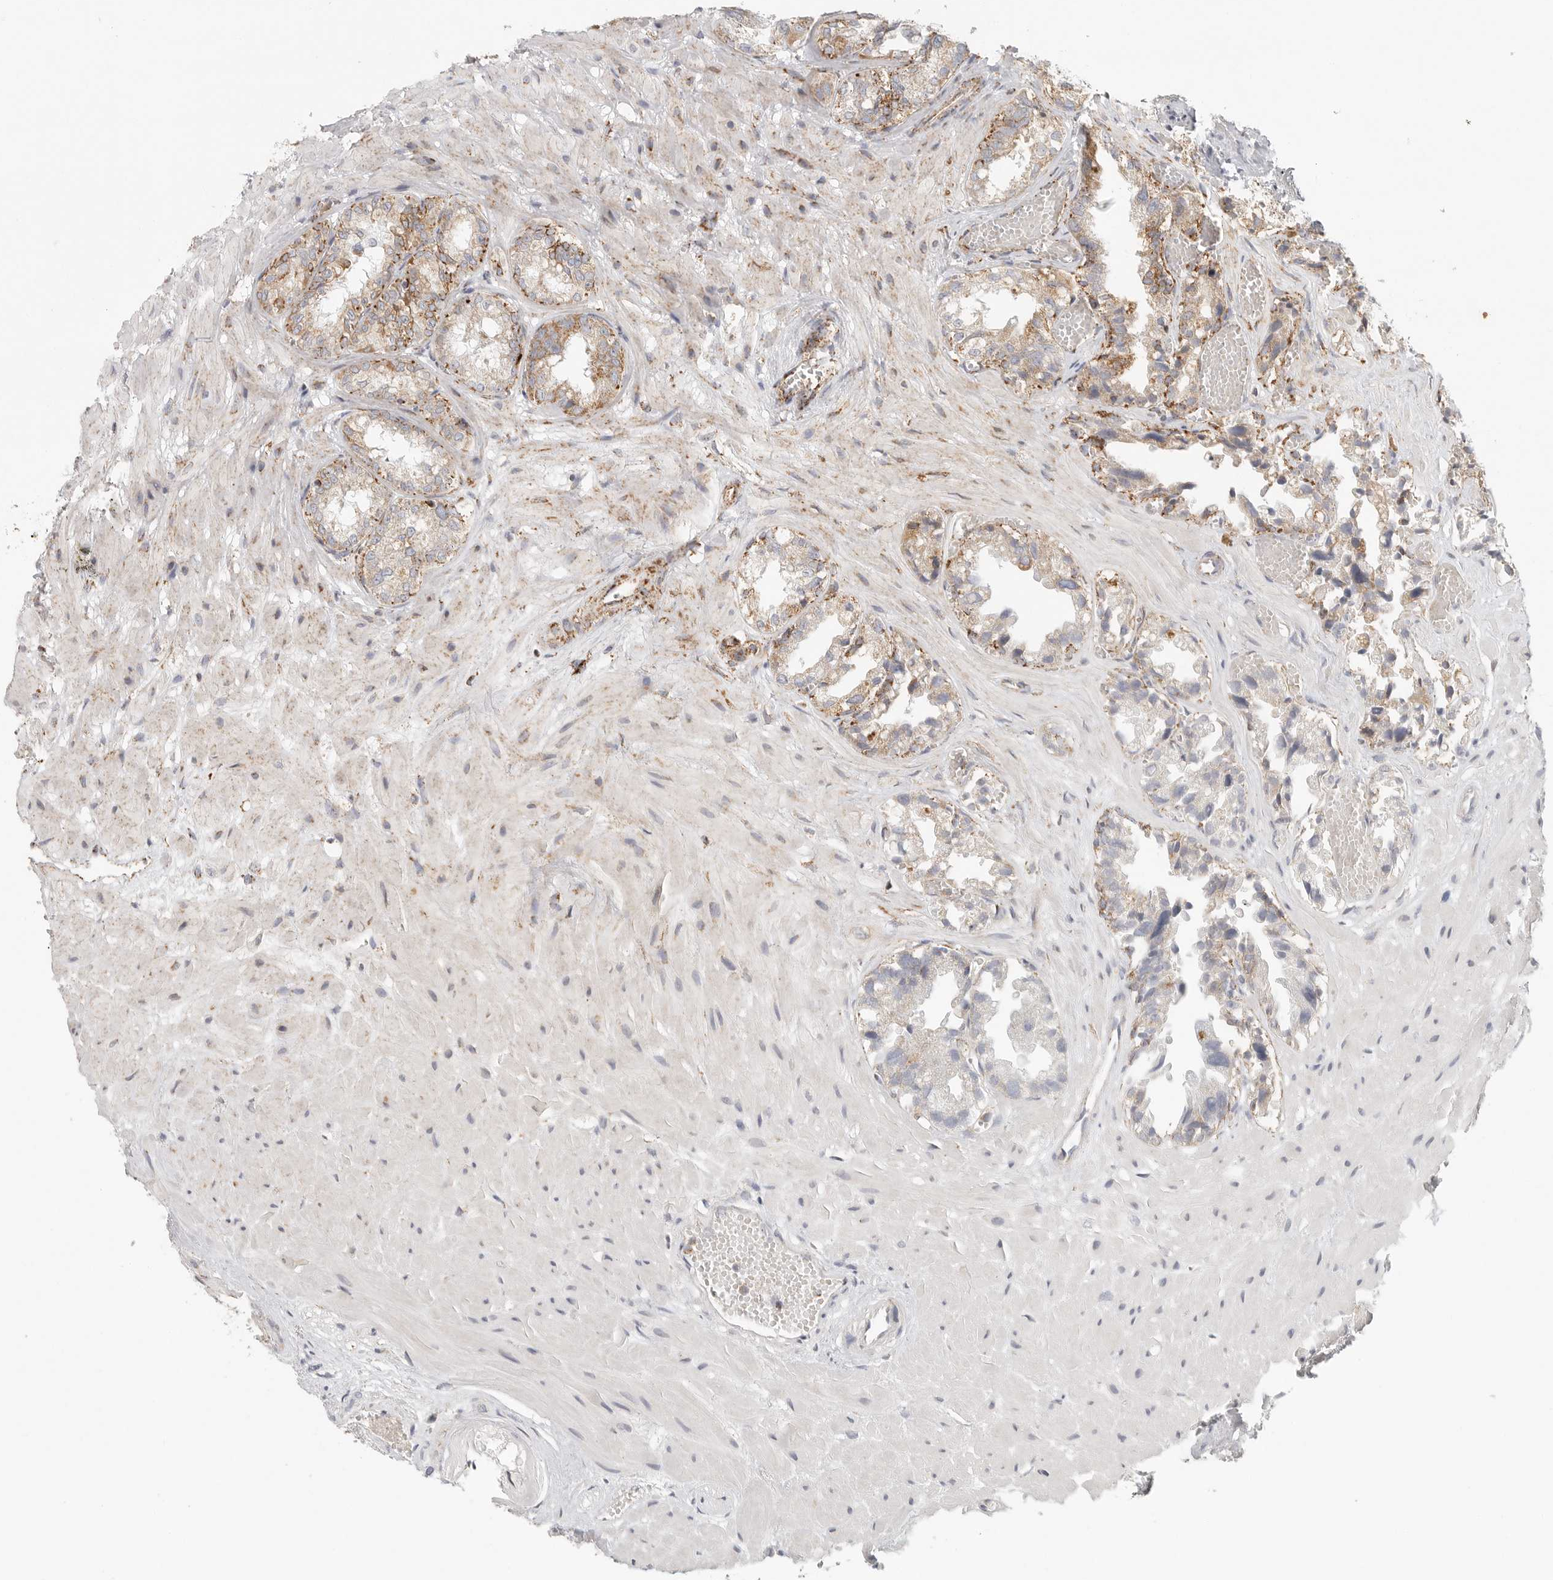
{"staining": {"intensity": "moderate", "quantity": ">75%", "location": "cytoplasmic/membranous"}, "tissue": "seminal vesicle", "cell_type": "Glandular cells", "image_type": "normal", "snomed": [{"axis": "morphology", "description": "Normal tissue, NOS"}, {"axis": "topography", "description": "Prostate"}, {"axis": "topography", "description": "Seminal veicle"}], "caption": "About >75% of glandular cells in unremarkable human seminal vesicle exhibit moderate cytoplasmic/membranous protein staining as visualized by brown immunohistochemical staining.", "gene": "SLC25A26", "patient": {"sex": "male", "age": 51}}